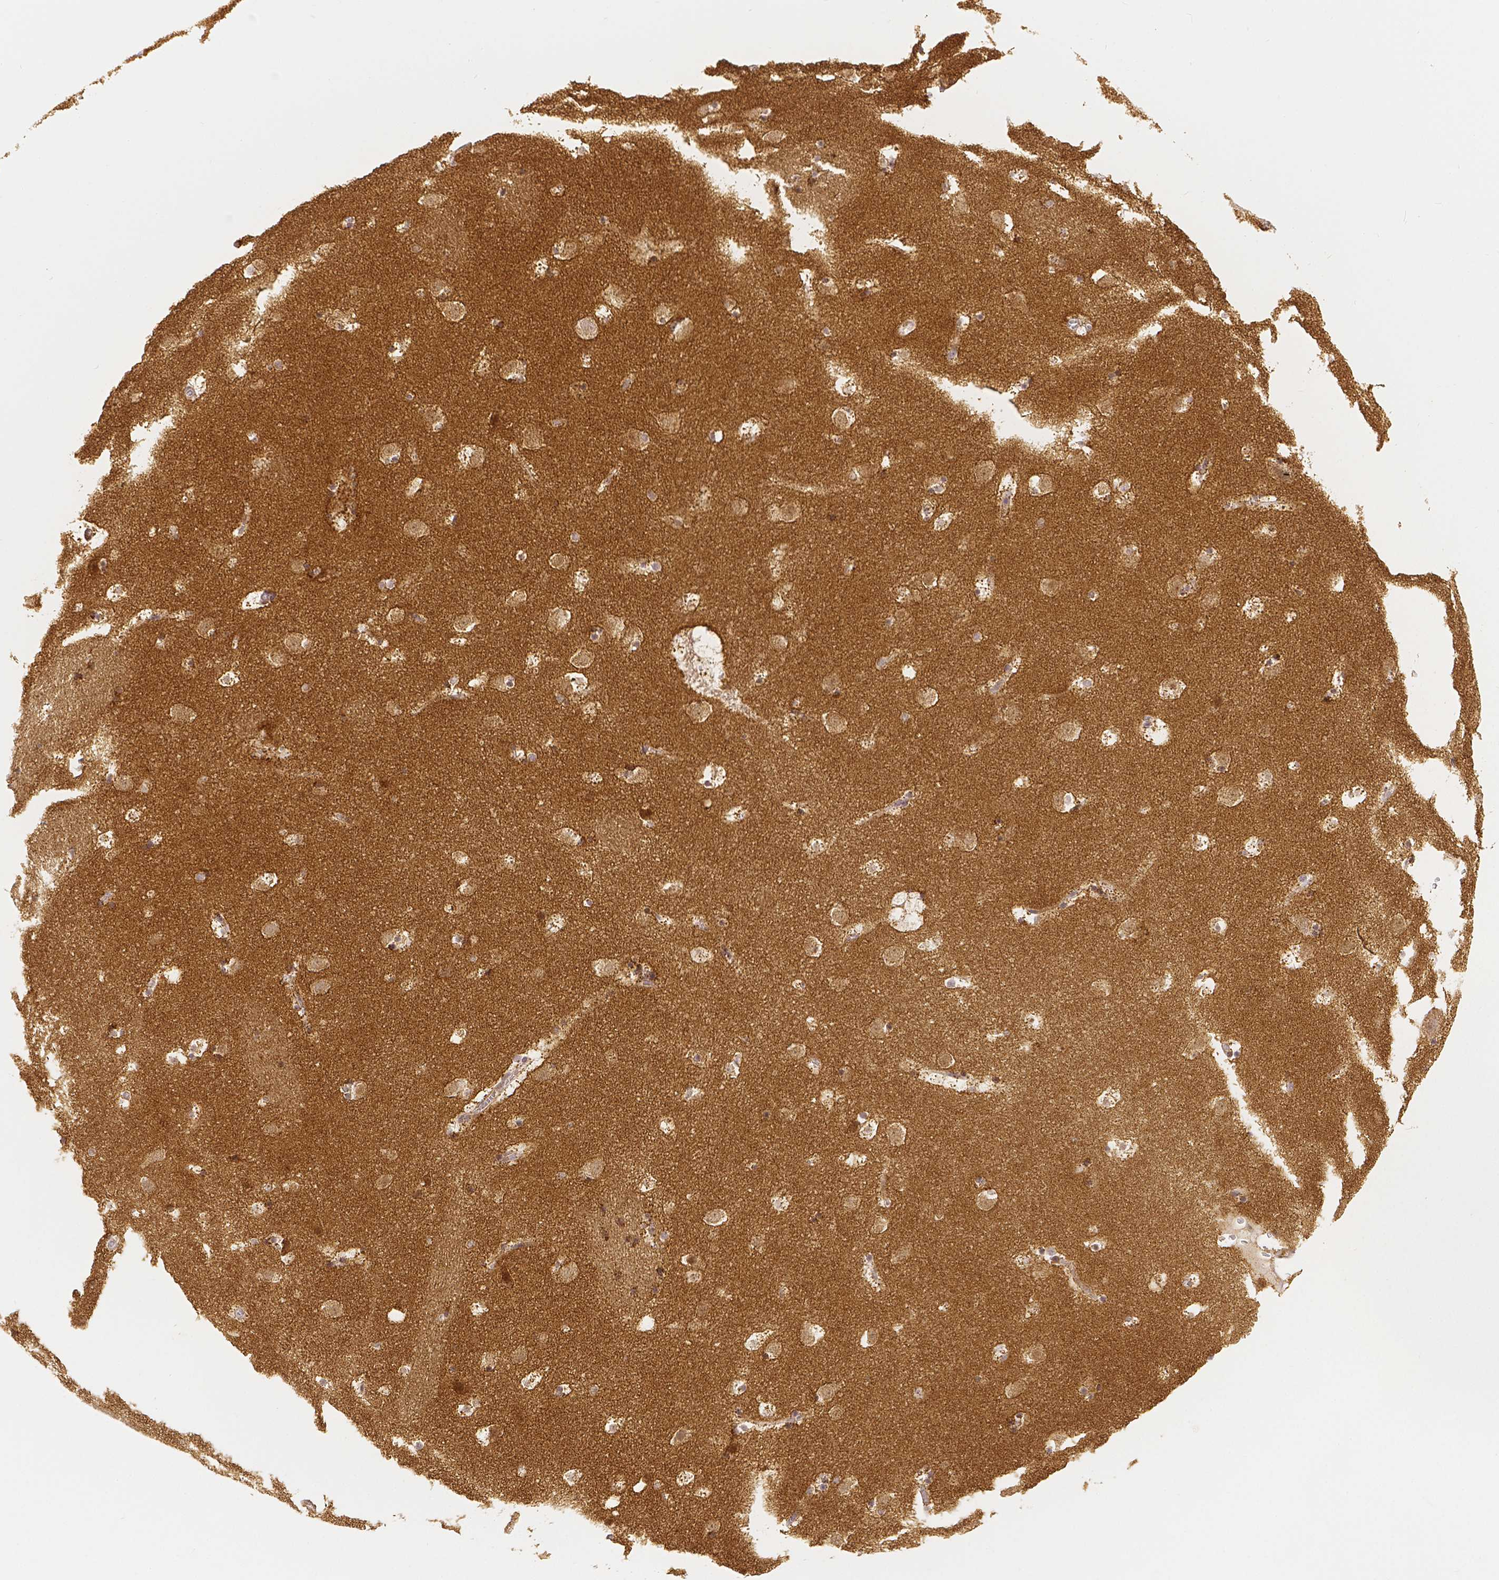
{"staining": {"intensity": "weak", "quantity": "25%-75%", "location": "cytoplasmic/membranous"}, "tissue": "caudate", "cell_type": "Glial cells", "image_type": "normal", "snomed": [{"axis": "morphology", "description": "Normal tissue, NOS"}, {"axis": "topography", "description": "Lateral ventricle wall"}], "caption": "About 25%-75% of glial cells in normal caudate demonstrate weak cytoplasmic/membranous protein expression as visualized by brown immunohistochemical staining.", "gene": "RHOT1", "patient": {"sex": "male", "age": 37}}